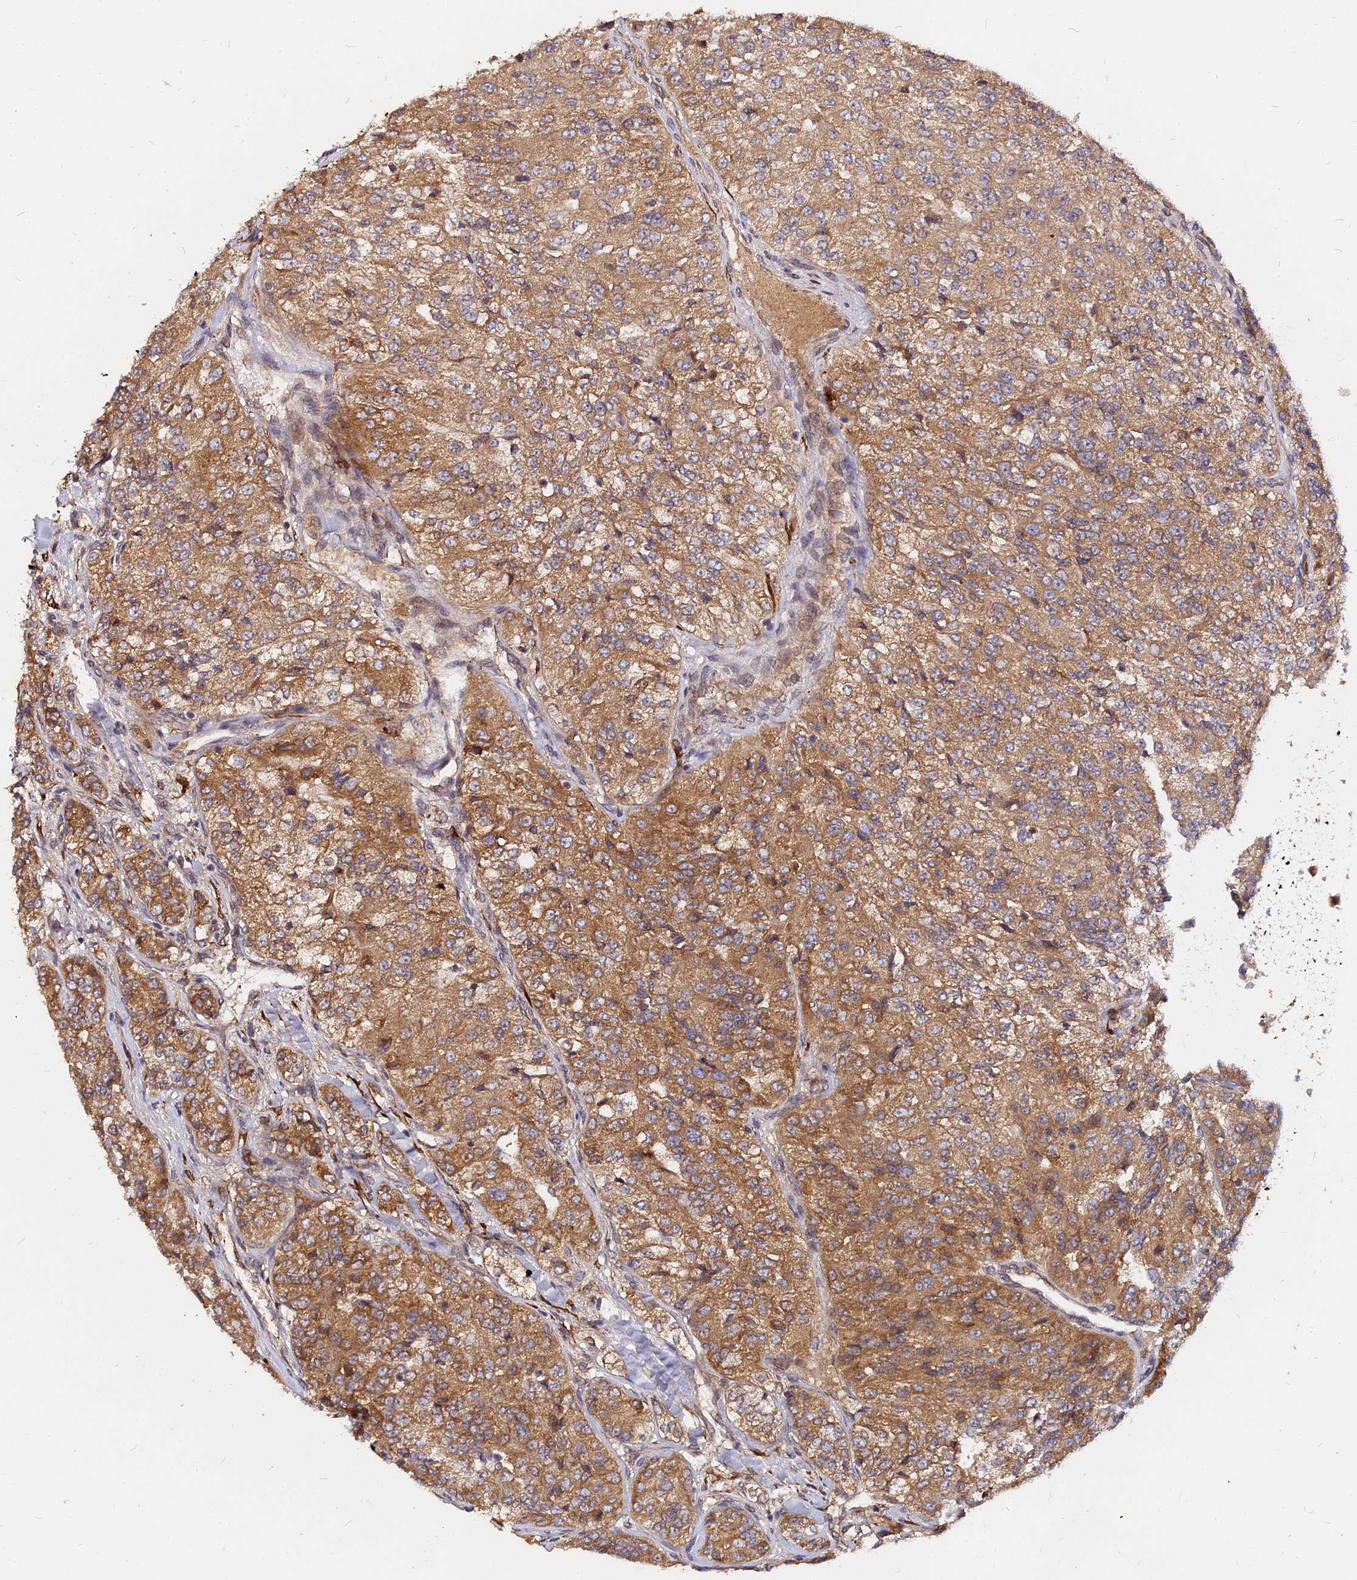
{"staining": {"intensity": "moderate", "quantity": ">75%", "location": "cytoplasmic/membranous"}, "tissue": "renal cancer", "cell_type": "Tumor cells", "image_type": "cancer", "snomed": [{"axis": "morphology", "description": "Adenocarcinoma, NOS"}, {"axis": "topography", "description": "Kidney"}], "caption": "Approximately >75% of tumor cells in renal cancer (adenocarcinoma) reveal moderate cytoplasmic/membranous protein positivity as visualized by brown immunohistochemical staining.", "gene": "PDE4D", "patient": {"sex": "female", "age": 63}}